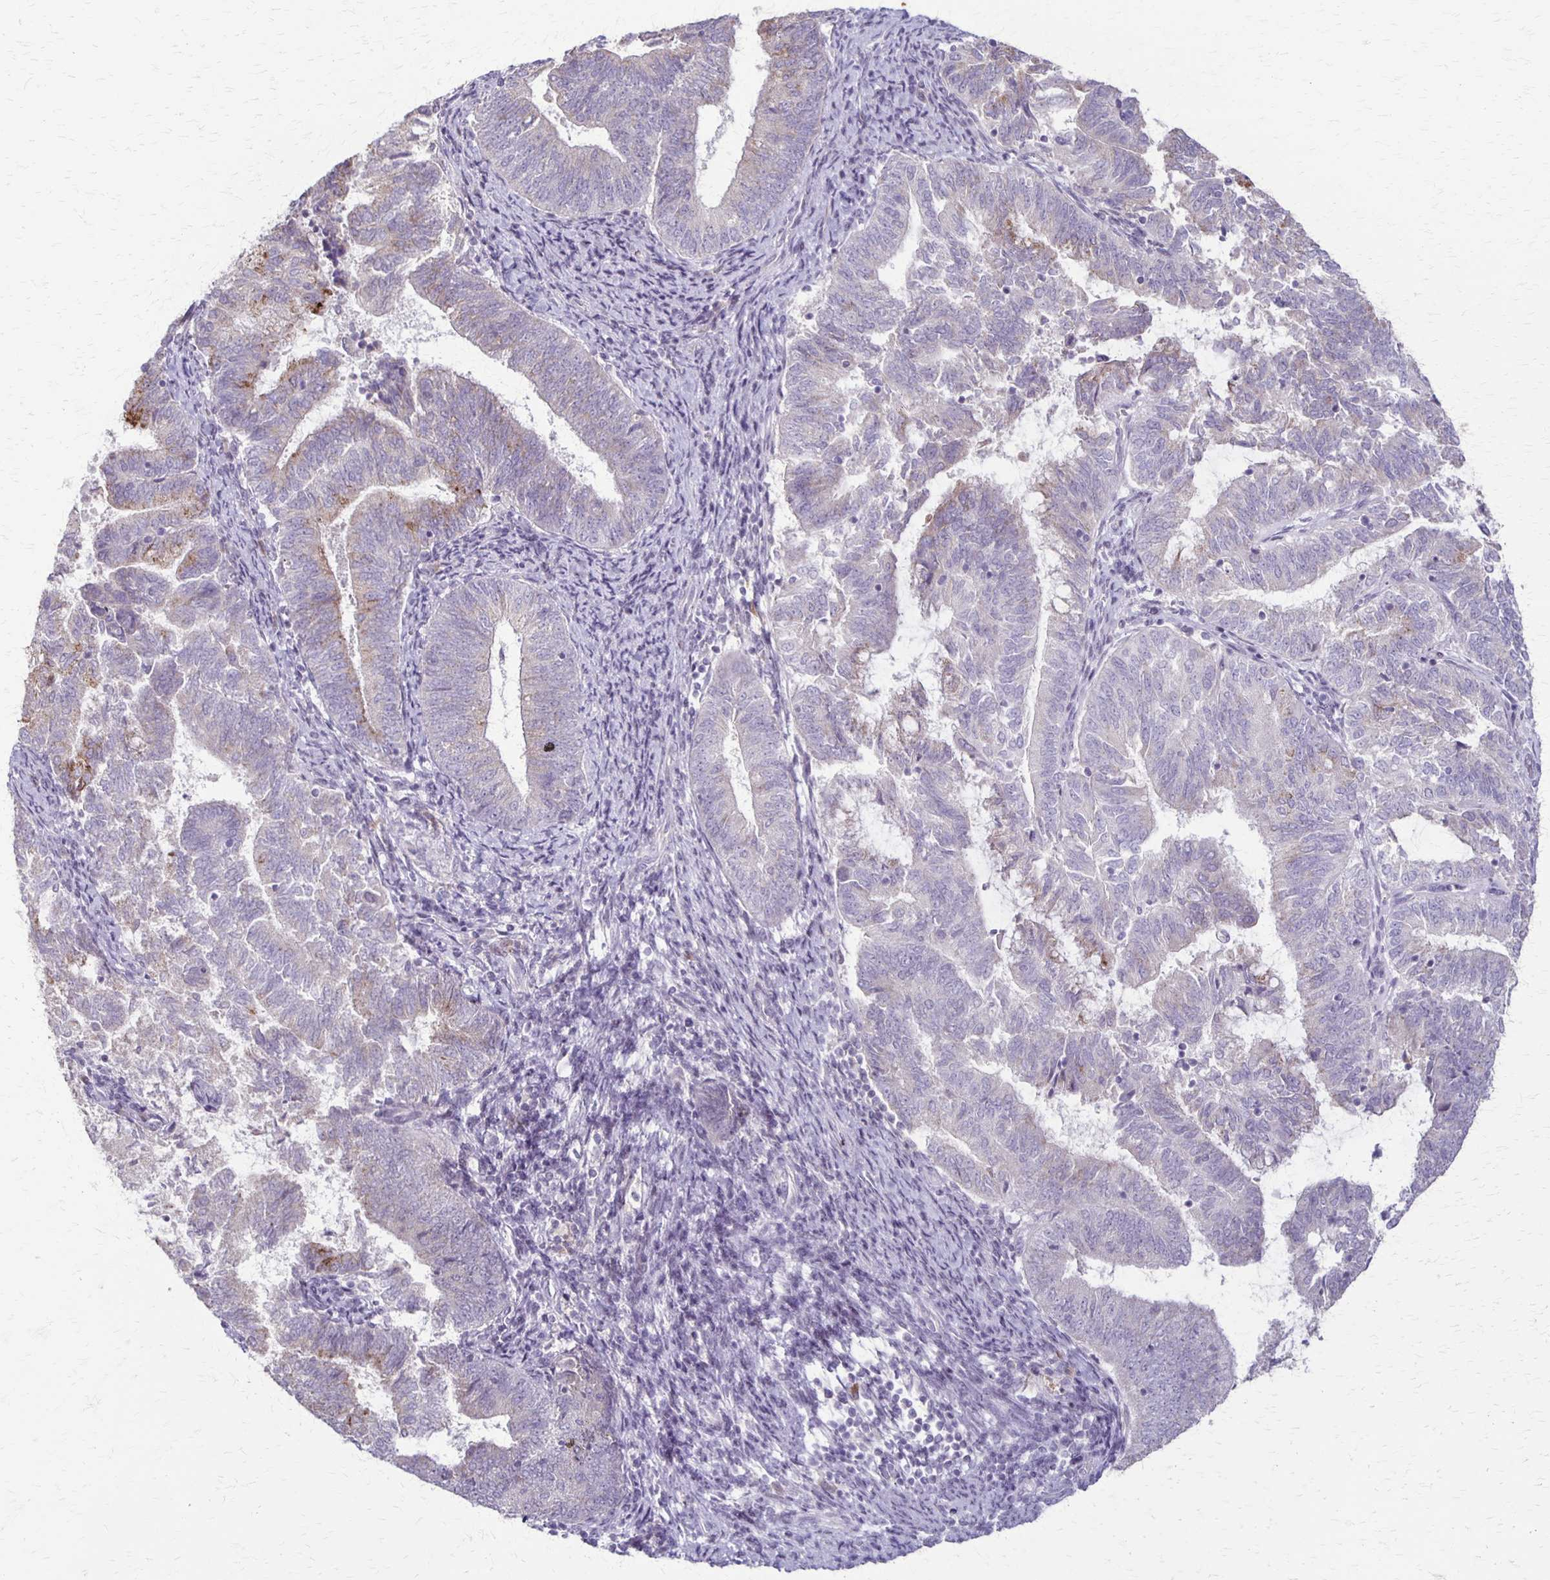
{"staining": {"intensity": "moderate", "quantity": "<25%", "location": "cytoplasmic/membranous"}, "tissue": "endometrial cancer", "cell_type": "Tumor cells", "image_type": "cancer", "snomed": [{"axis": "morphology", "description": "Adenocarcinoma, NOS"}, {"axis": "topography", "description": "Endometrium"}], "caption": "Immunohistochemical staining of endometrial cancer demonstrates low levels of moderate cytoplasmic/membranous expression in about <25% of tumor cells. (brown staining indicates protein expression, while blue staining denotes nuclei).", "gene": "SLC35E2B", "patient": {"sex": "female", "age": 65}}